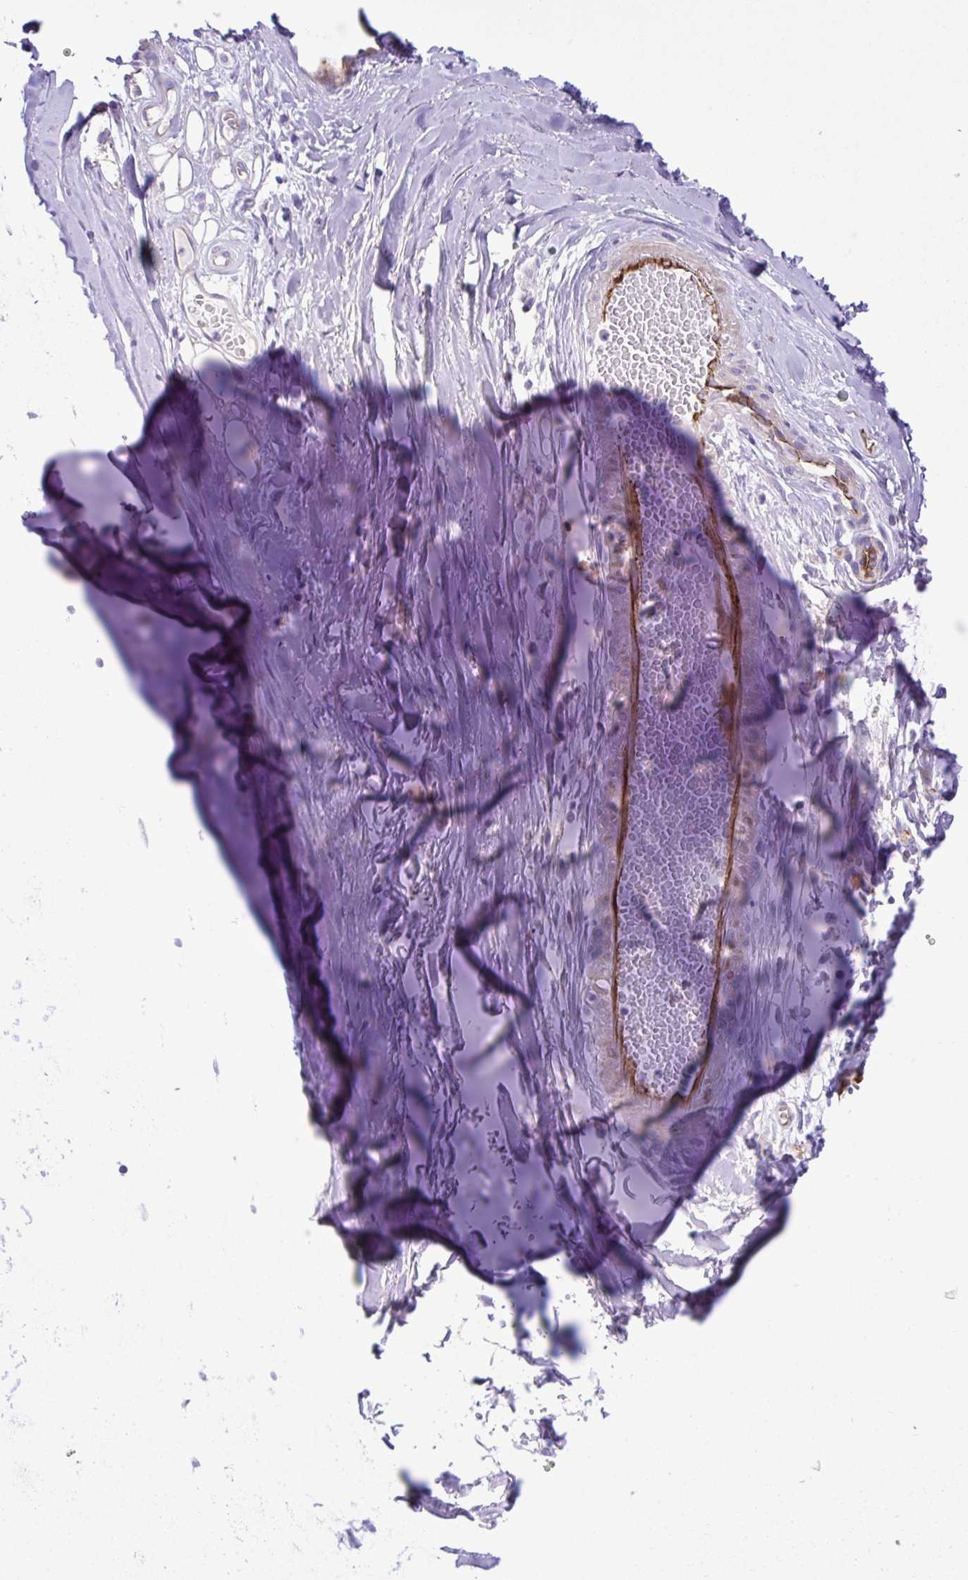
{"staining": {"intensity": "negative", "quantity": "none", "location": "none"}, "tissue": "adipose tissue", "cell_type": "Adipocytes", "image_type": "normal", "snomed": [{"axis": "morphology", "description": "Normal tissue, NOS"}, {"axis": "topography", "description": "Cartilage tissue"}, {"axis": "topography", "description": "Nasopharynx"}, {"axis": "topography", "description": "Thyroid gland"}], "caption": "The immunohistochemistry image has no significant positivity in adipocytes of adipose tissue. (Brightfield microscopy of DAB (3,3'-diaminobenzidine) immunohistochemistry (IHC) at high magnification).", "gene": "FLT1", "patient": {"sex": "male", "age": 63}}